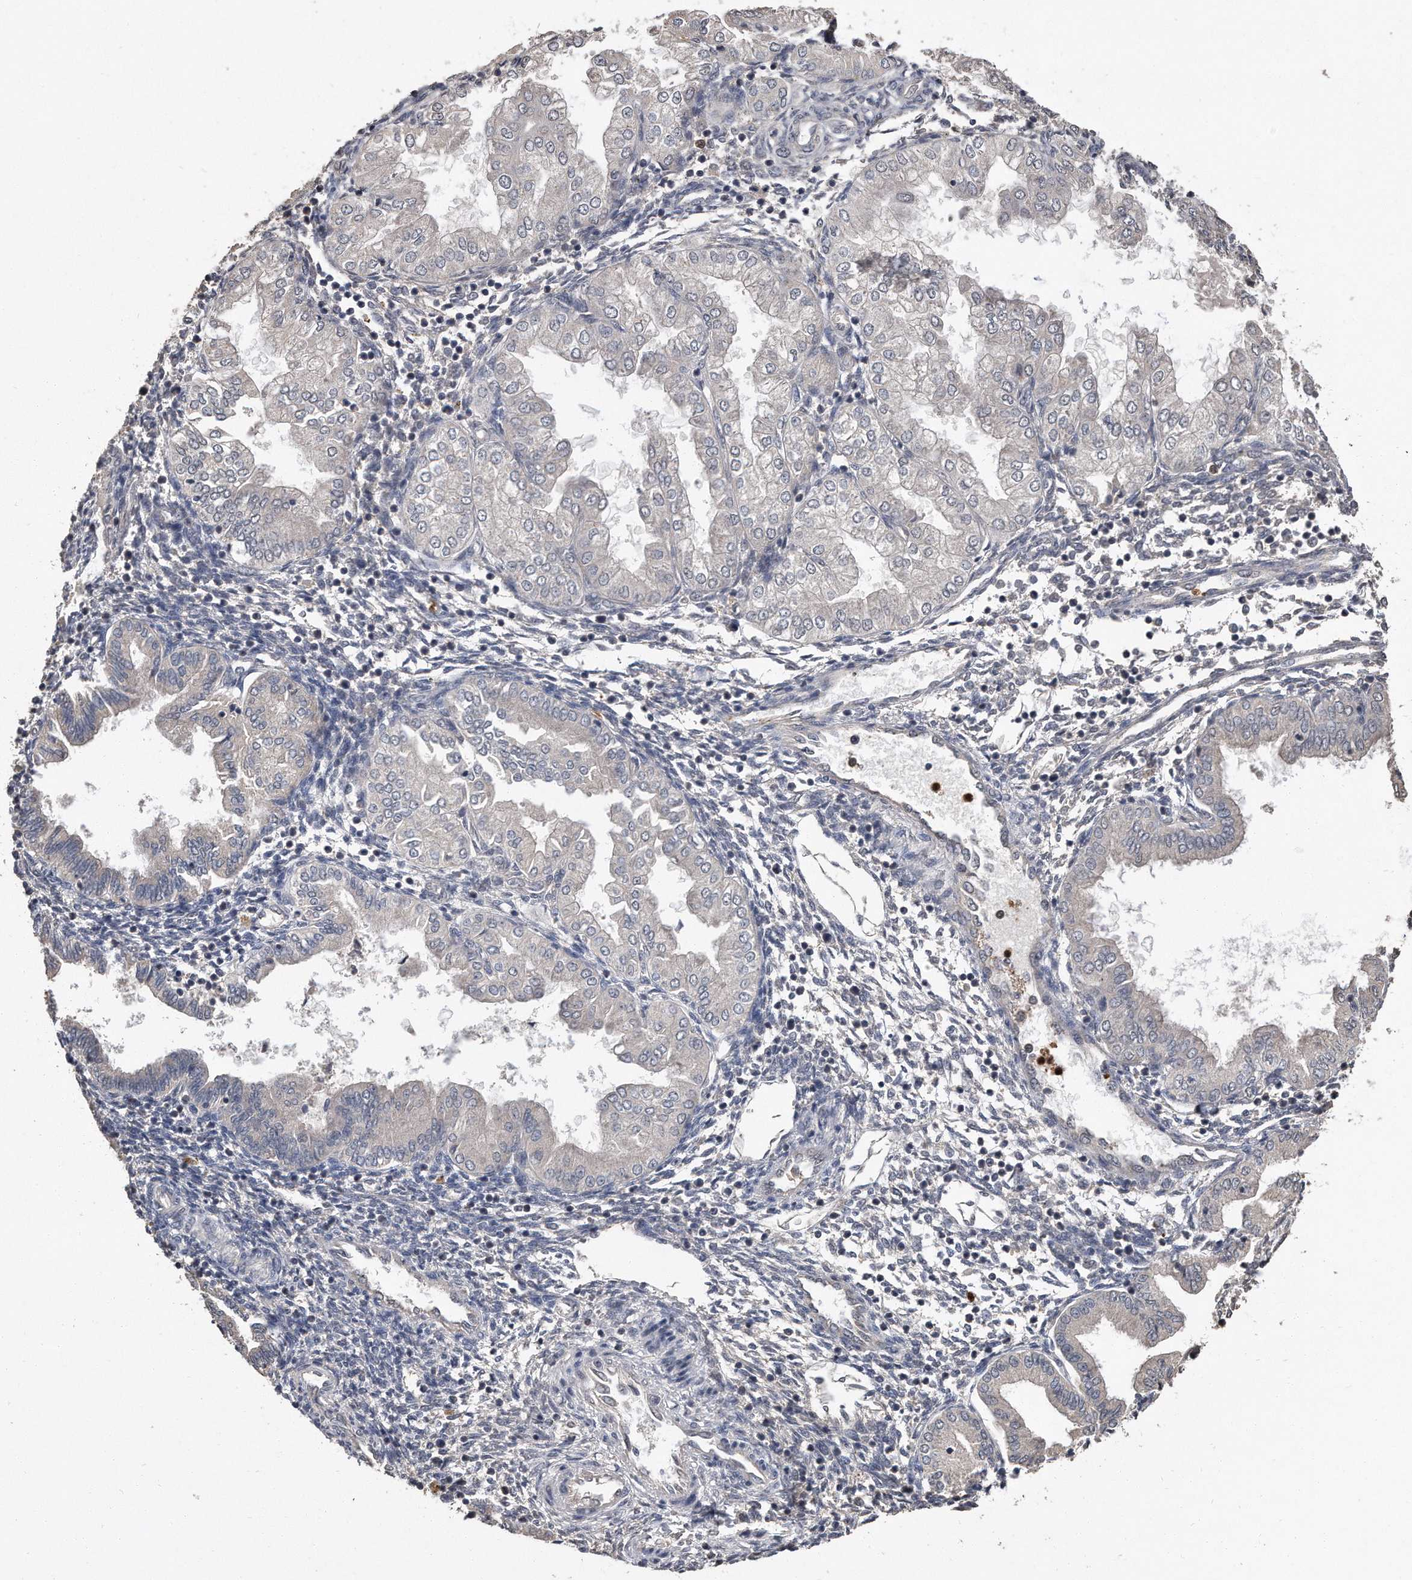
{"staining": {"intensity": "weak", "quantity": "<25%", "location": "nuclear"}, "tissue": "endometrium", "cell_type": "Cells in endometrial stroma", "image_type": "normal", "snomed": [{"axis": "morphology", "description": "Normal tissue, NOS"}, {"axis": "topography", "description": "Endometrium"}], "caption": "IHC micrograph of normal endometrium: endometrium stained with DAB (3,3'-diaminobenzidine) displays no significant protein staining in cells in endometrial stroma.", "gene": "PELO", "patient": {"sex": "female", "age": 53}}